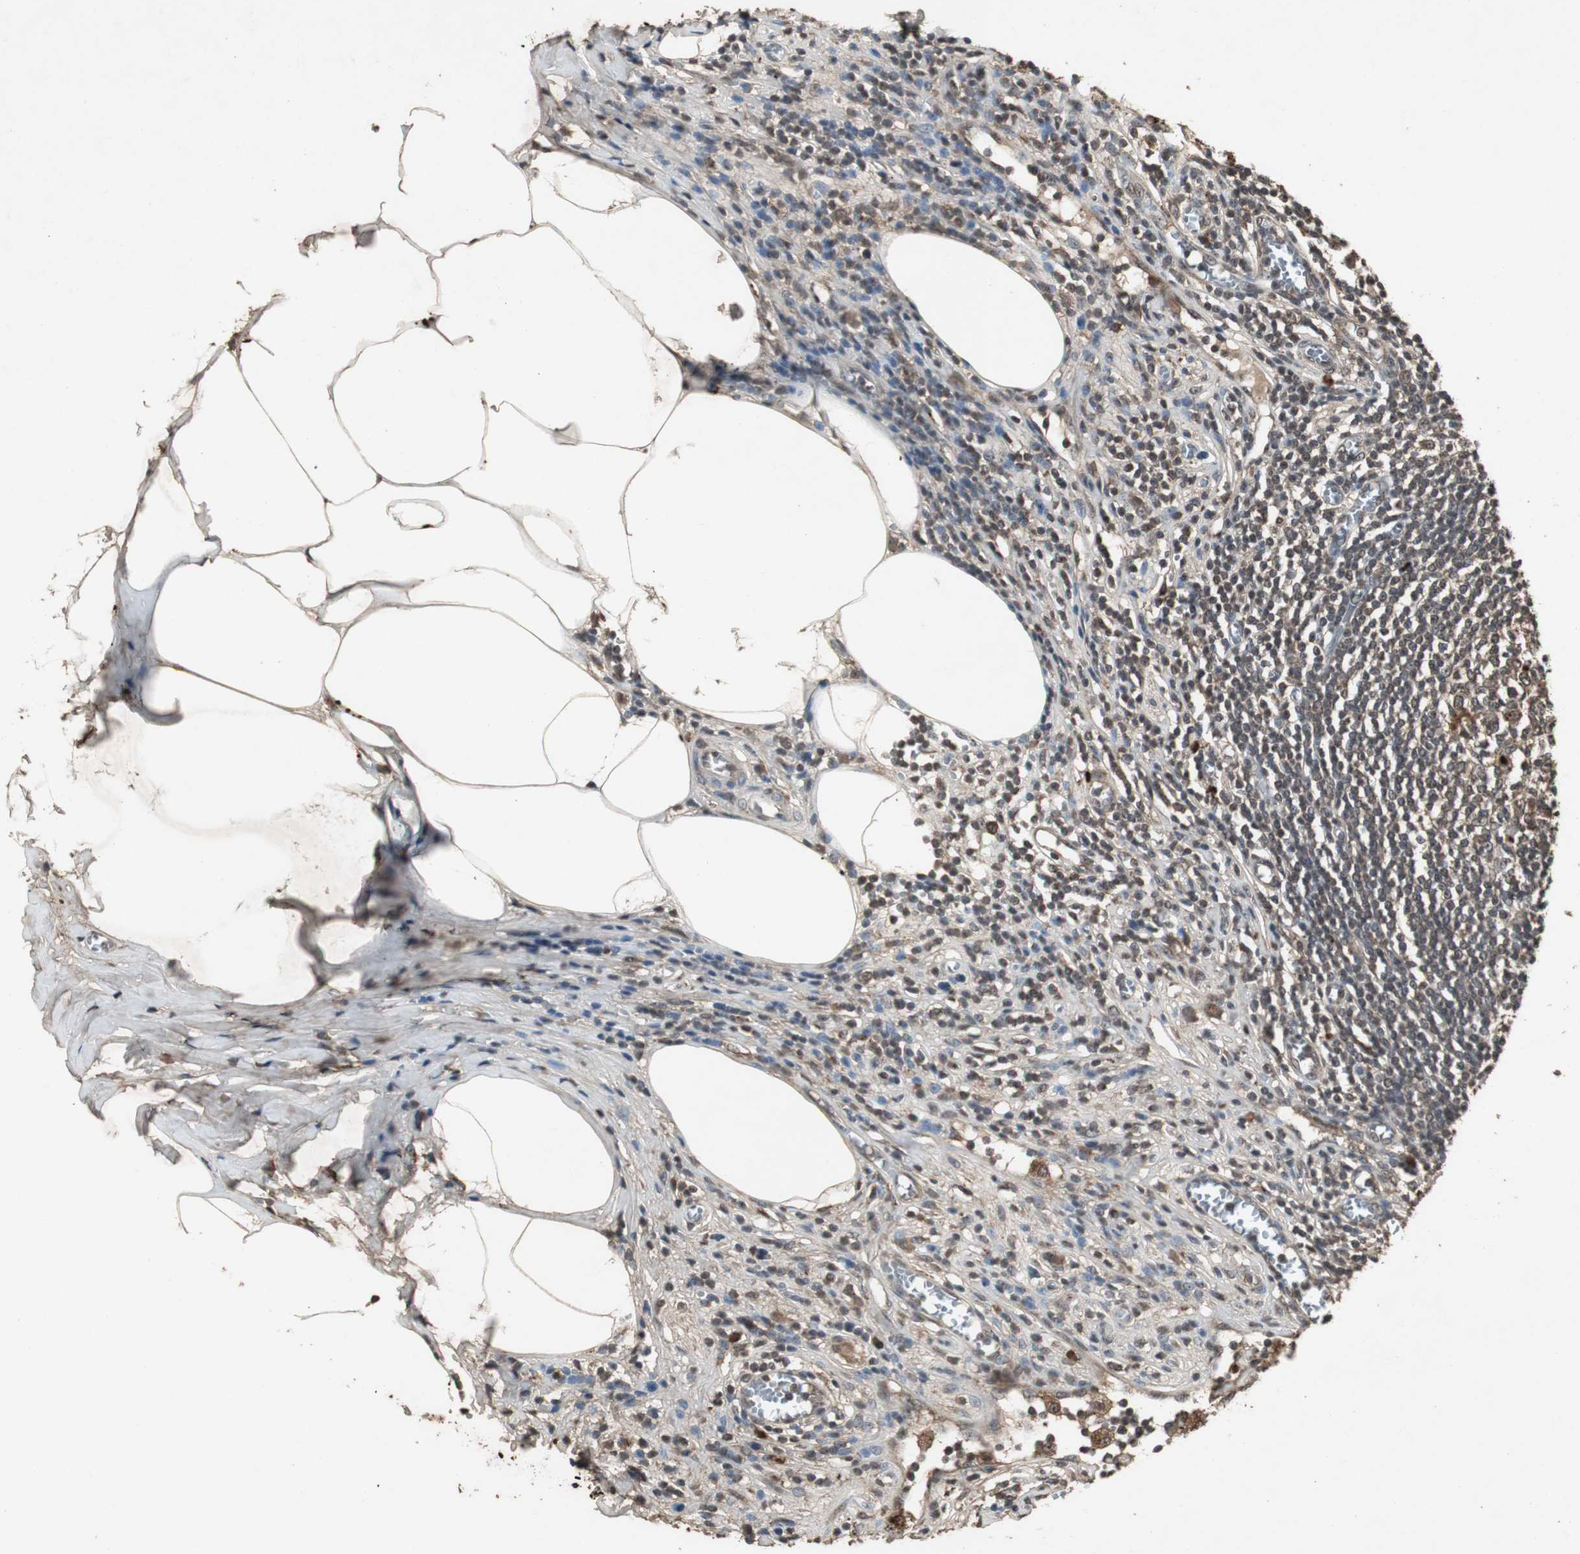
{"staining": {"intensity": "moderate", "quantity": ">75%", "location": "cytoplasmic/membranous,nuclear"}, "tissue": "appendix", "cell_type": "Glandular cells", "image_type": "normal", "snomed": [{"axis": "morphology", "description": "Normal tissue, NOS"}, {"axis": "morphology", "description": "Inflammation, NOS"}, {"axis": "topography", "description": "Appendix"}], "caption": "Immunohistochemical staining of benign human appendix displays moderate cytoplasmic/membranous,nuclear protein positivity in about >75% of glandular cells. Nuclei are stained in blue.", "gene": "EMX1", "patient": {"sex": "male", "age": 46}}